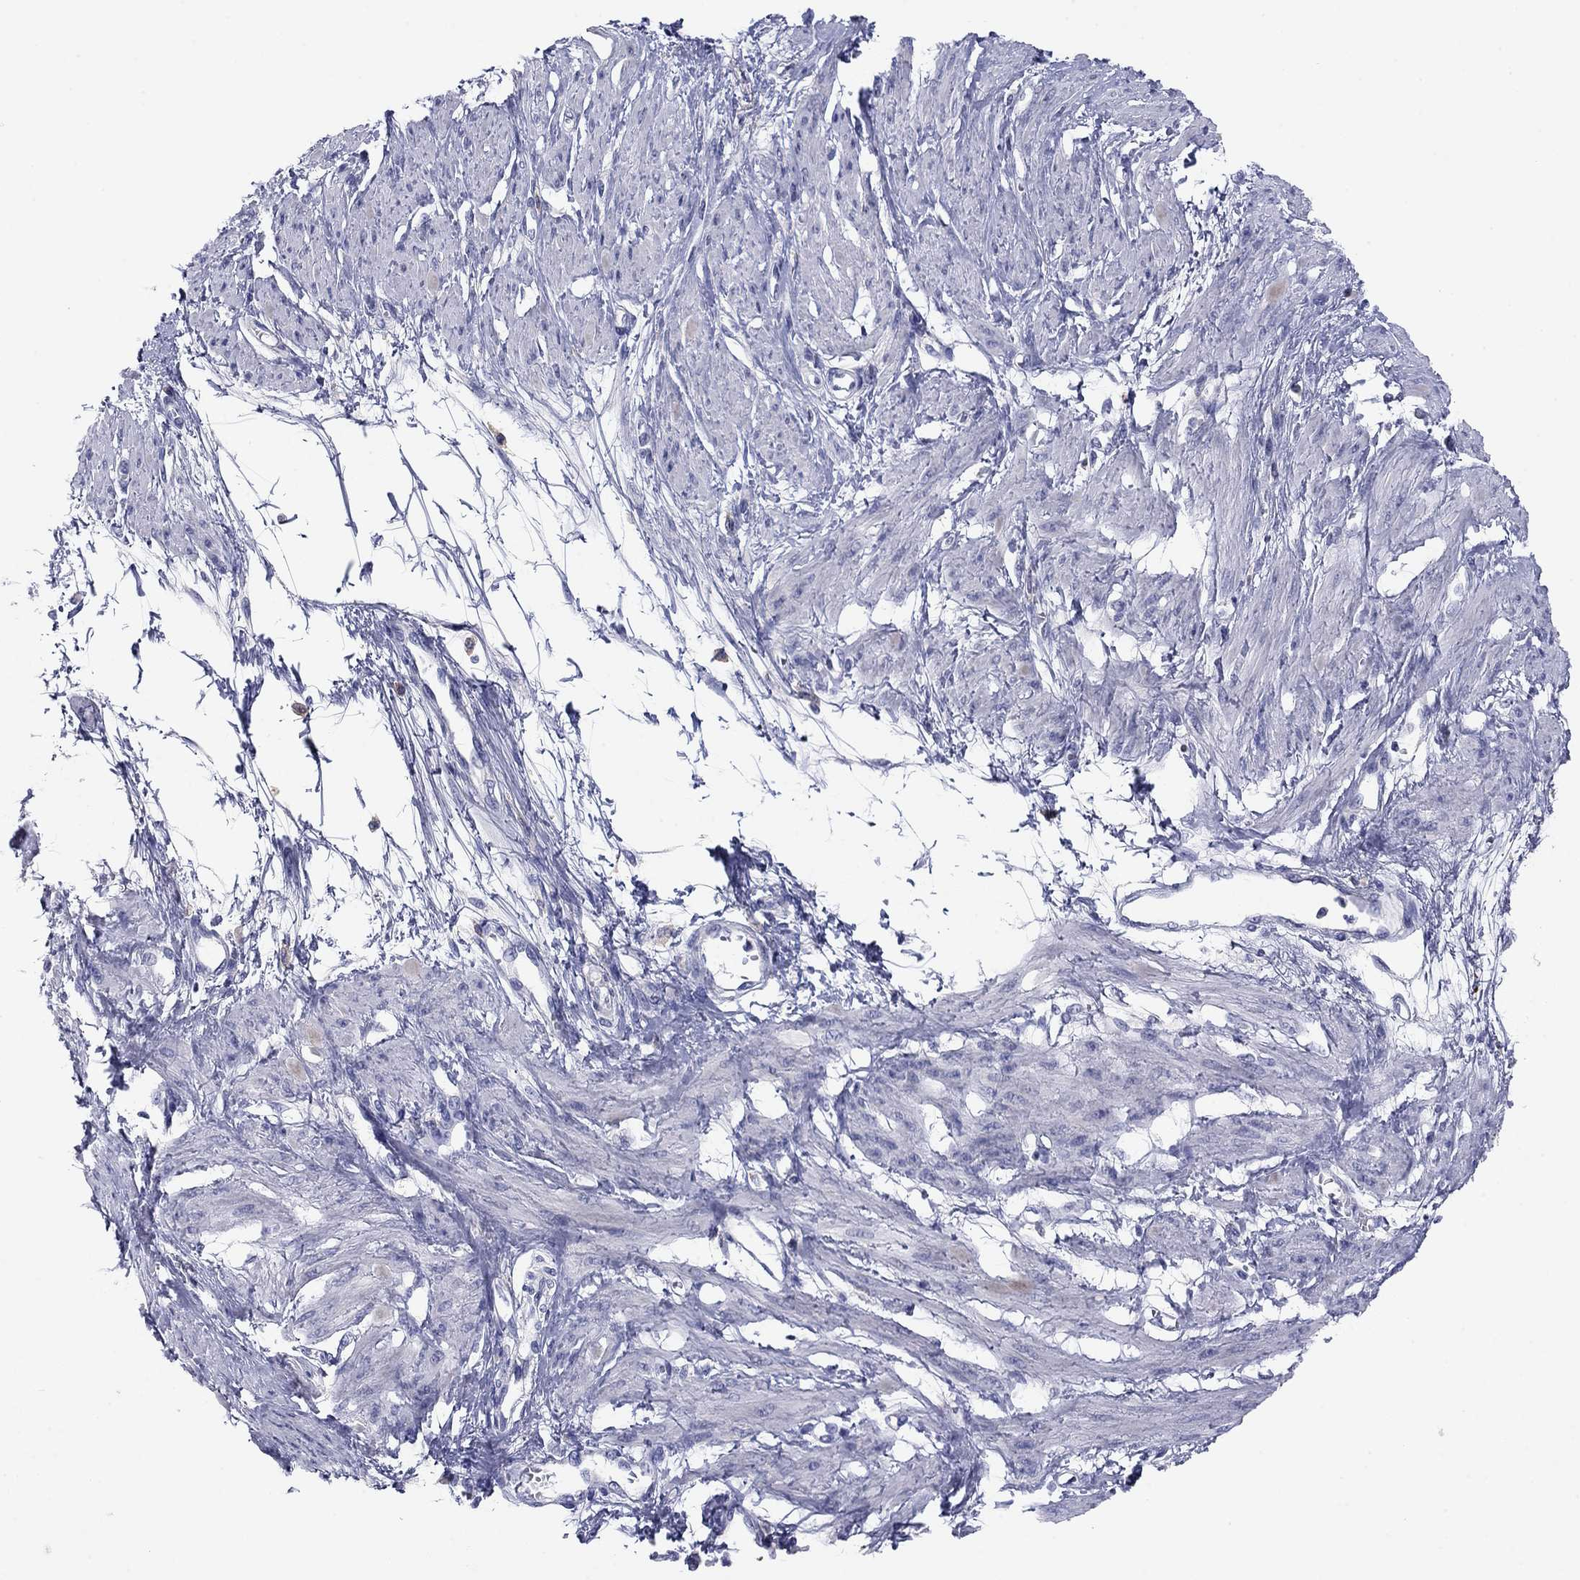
{"staining": {"intensity": "negative", "quantity": "none", "location": "none"}, "tissue": "smooth muscle", "cell_type": "Smooth muscle cells", "image_type": "normal", "snomed": [{"axis": "morphology", "description": "Normal tissue, NOS"}, {"axis": "topography", "description": "Smooth muscle"}, {"axis": "topography", "description": "Uterus"}], "caption": "DAB immunohistochemical staining of unremarkable smooth muscle shows no significant positivity in smooth muscle cells.", "gene": "CNTNAP4", "patient": {"sex": "female", "age": 39}}